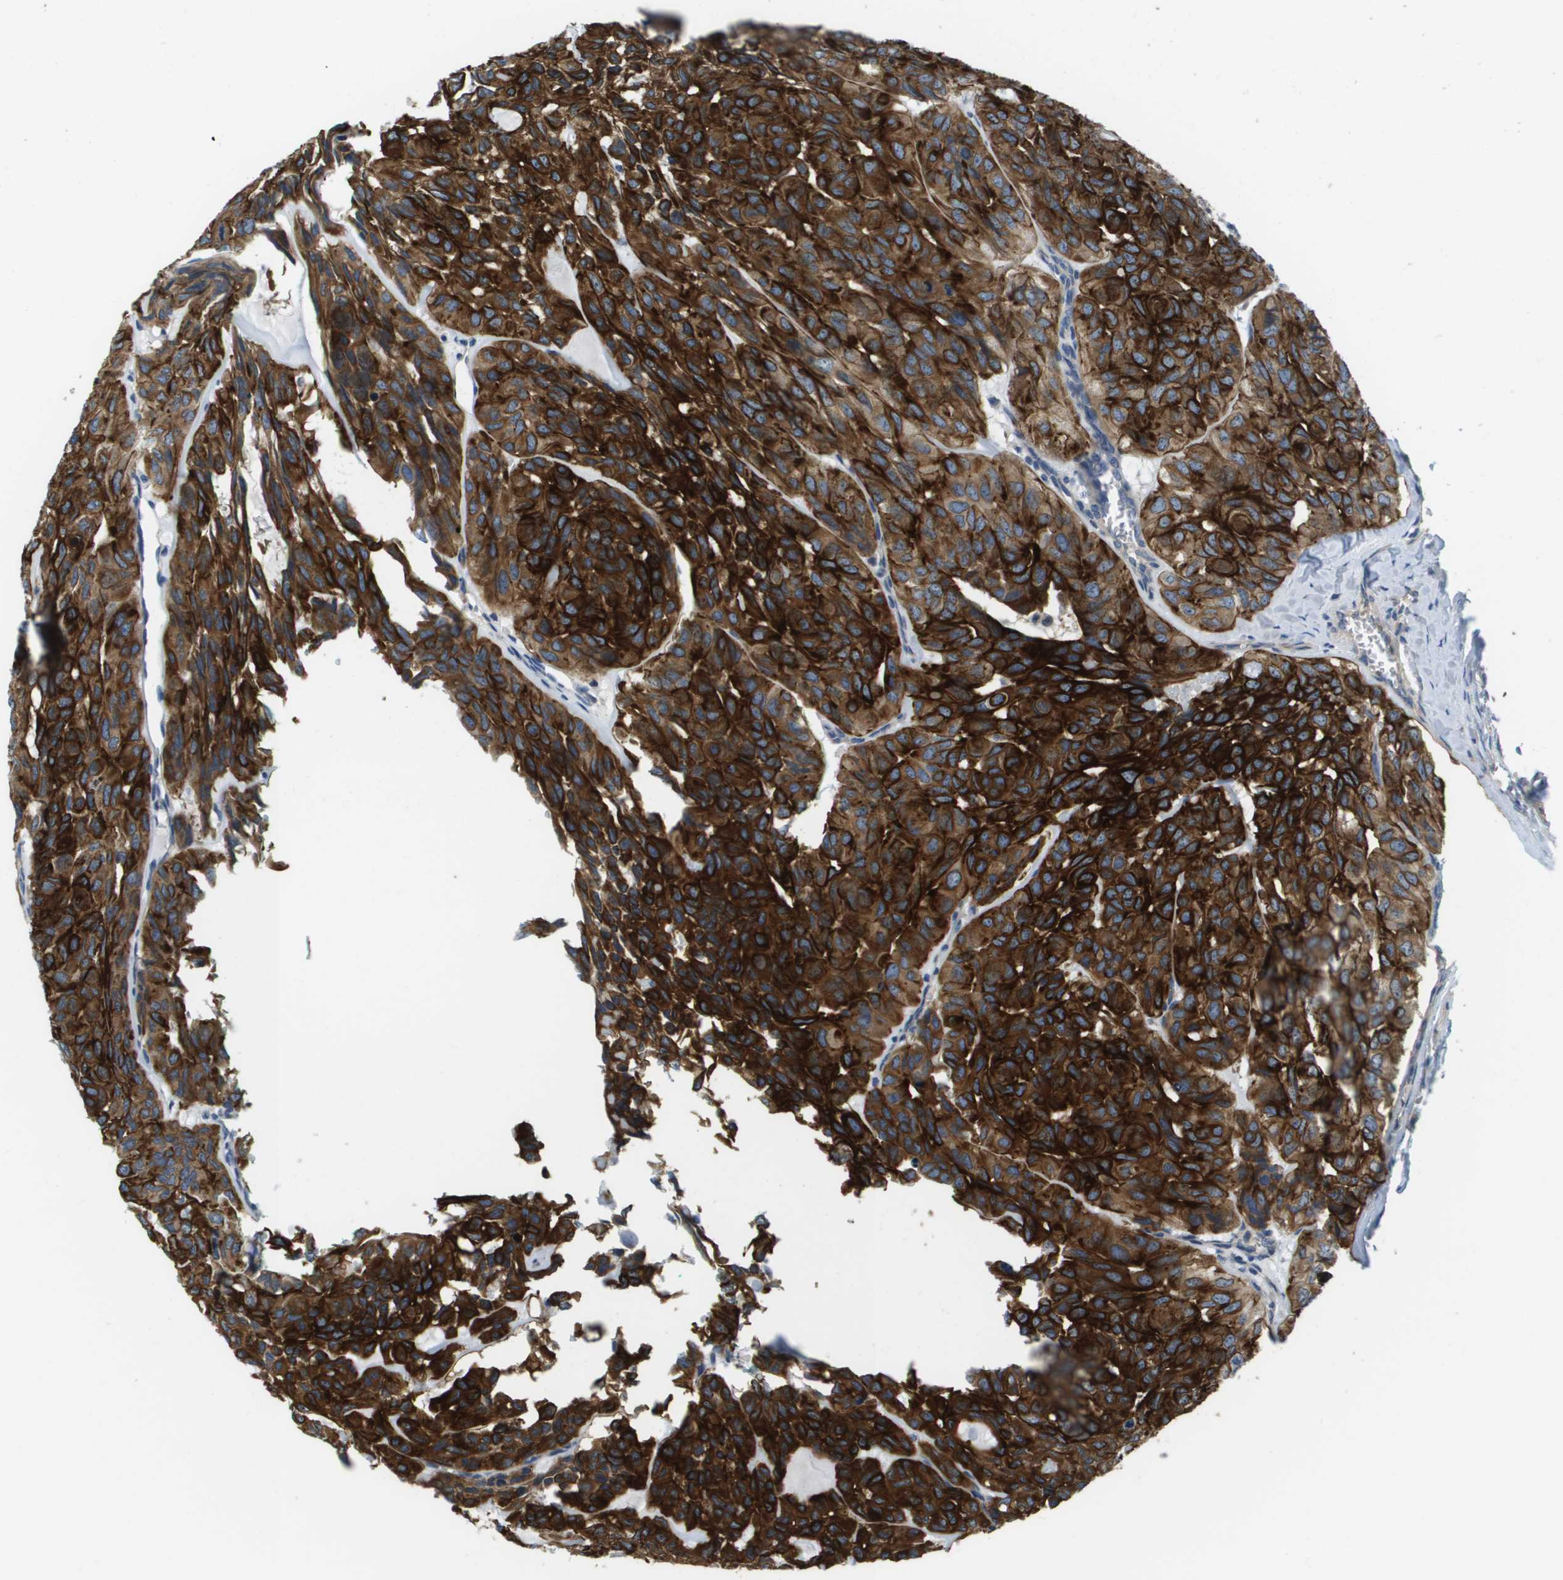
{"staining": {"intensity": "strong", "quantity": ">75%", "location": "cytoplasmic/membranous"}, "tissue": "head and neck cancer", "cell_type": "Tumor cells", "image_type": "cancer", "snomed": [{"axis": "morphology", "description": "Adenocarcinoma, NOS"}, {"axis": "topography", "description": "Salivary gland, NOS"}, {"axis": "topography", "description": "Head-Neck"}], "caption": "Immunohistochemistry (IHC) photomicrograph of neoplastic tissue: head and neck adenocarcinoma stained using immunohistochemistry (IHC) demonstrates high levels of strong protein expression localized specifically in the cytoplasmic/membranous of tumor cells, appearing as a cytoplasmic/membranous brown color.", "gene": "KRT23", "patient": {"sex": "female", "age": 76}}